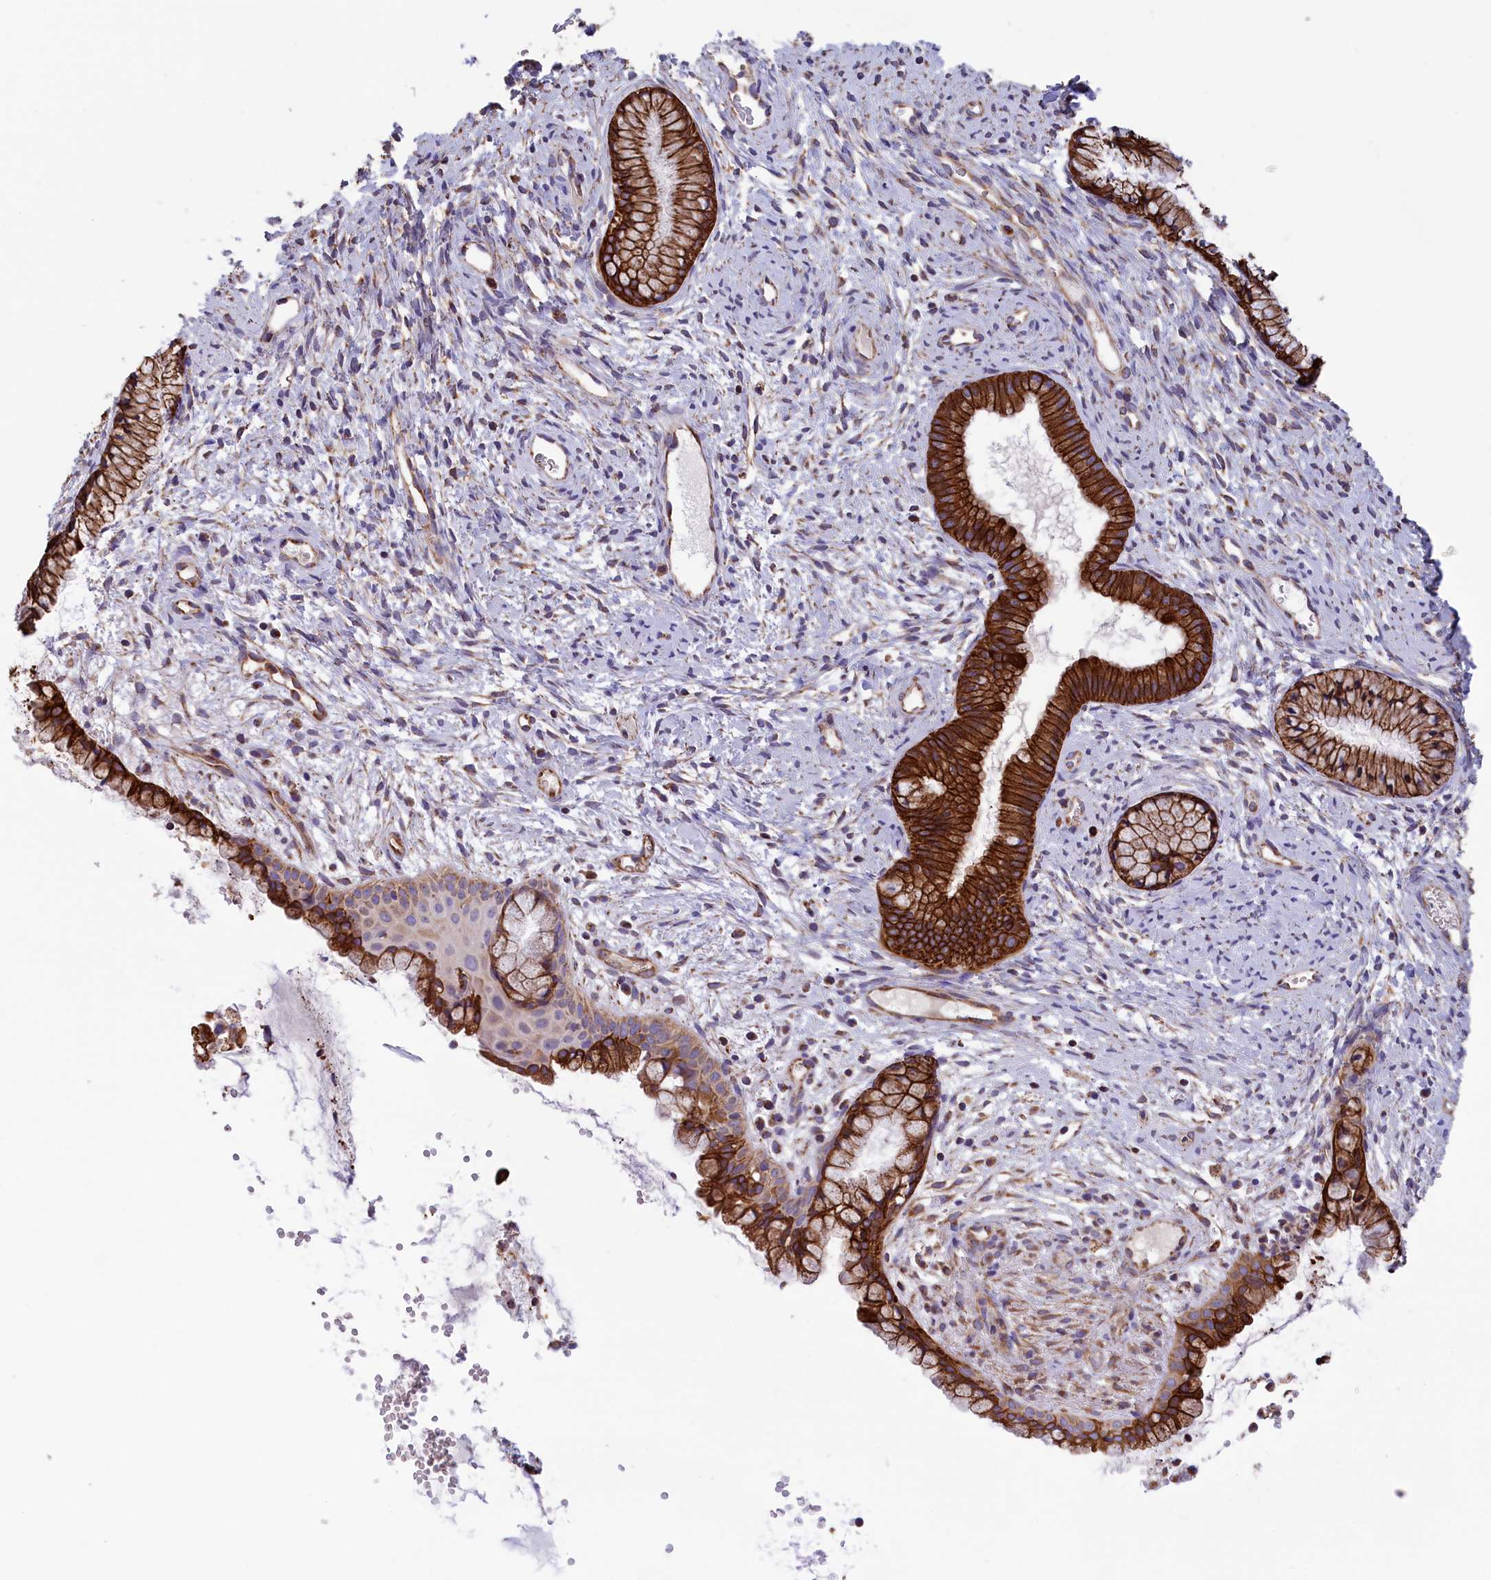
{"staining": {"intensity": "strong", "quantity": ">75%", "location": "cytoplasmic/membranous"}, "tissue": "cervix", "cell_type": "Glandular cells", "image_type": "normal", "snomed": [{"axis": "morphology", "description": "Normal tissue, NOS"}, {"axis": "topography", "description": "Cervix"}], "caption": "Cervix stained for a protein (brown) exhibits strong cytoplasmic/membranous positive staining in approximately >75% of glandular cells.", "gene": "GATB", "patient": {"sex": "female", "age": 42}}